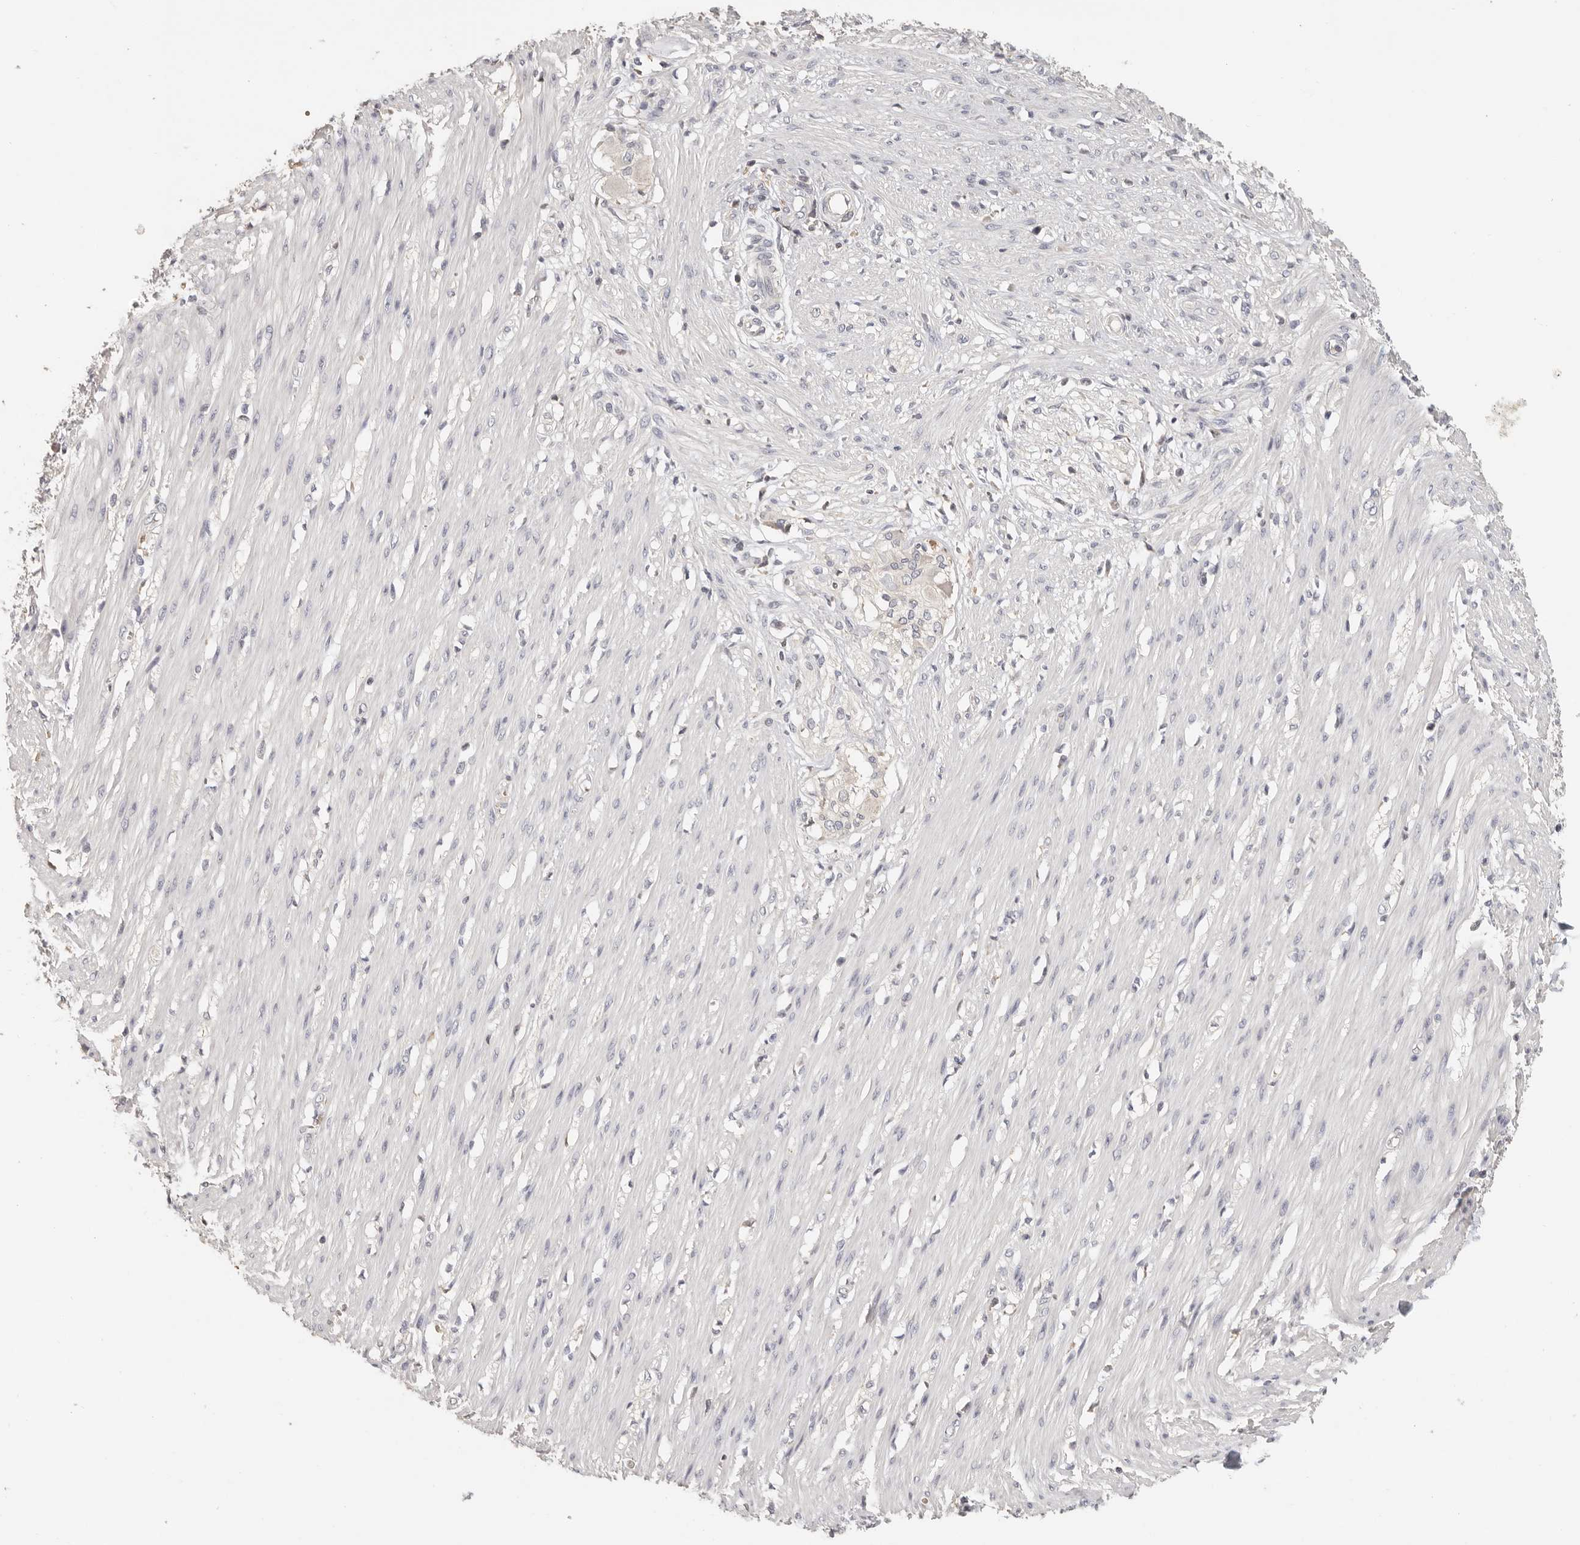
{"staining": {"intensity": "negative", "quantity": "none", "location": "none"}, "tissue": "smooth muscle", "cell_type": "Smooth muscle cells", "image_type": "normal", "snomed": [{"axis": "morphology", "description": "Normal tissue, NOS"}, {"axis": "morphology", "description": "Adenocarcinoma, NOS"}, {"axis": "topography", "description": "Colon"}, {"axis": "topography", "description": "Peripheral nerve tissue"}], "caption": "A high-resolution histopathology image shows IHC staining of unremarkable smooth muscle, which exhibits no significant expression in smooth muscle cells.", "gene": "CSK", "patient": {"sex": "male", "age": 14}}